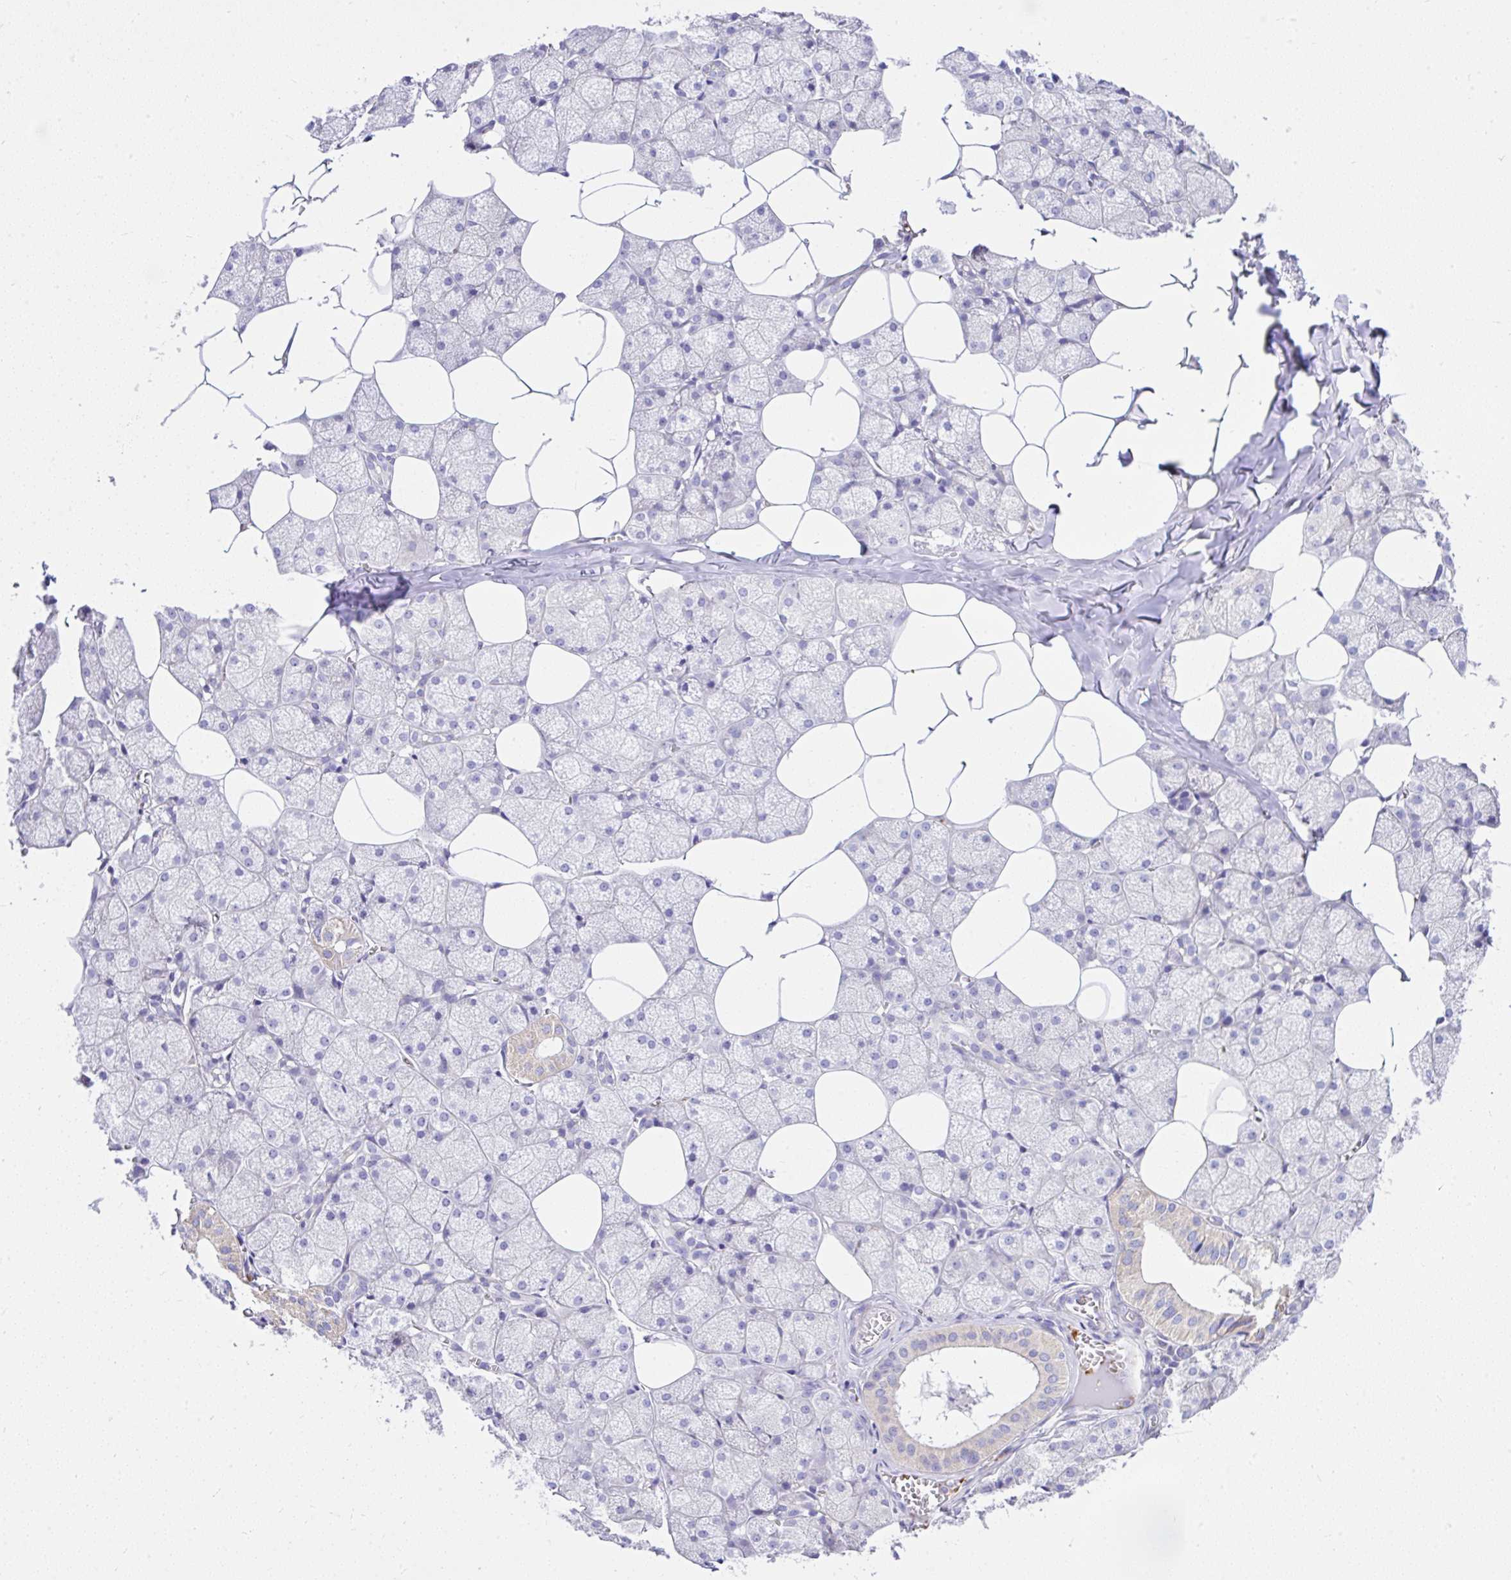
{"staining": {"intensity": "negative", "quantity": "none", "location": "none"}, "tissue": "salivary gland", "cell_type": "Glandular cells", "image_type": "normal", "snomed": [{"axis": "morphology", "description": "Normal tissue, NOS"}, {"axis": "topography", "description": "Salivary gland"}, {"axis": "topography", "description": "Peripheral nerve tissue"}], "caption": "Histopathology image shows no significant protein expression in glandular cells of unremarkable salivary gland.", "gene": "CCDC142", "patient": {"sex": "male", "age": 38}}